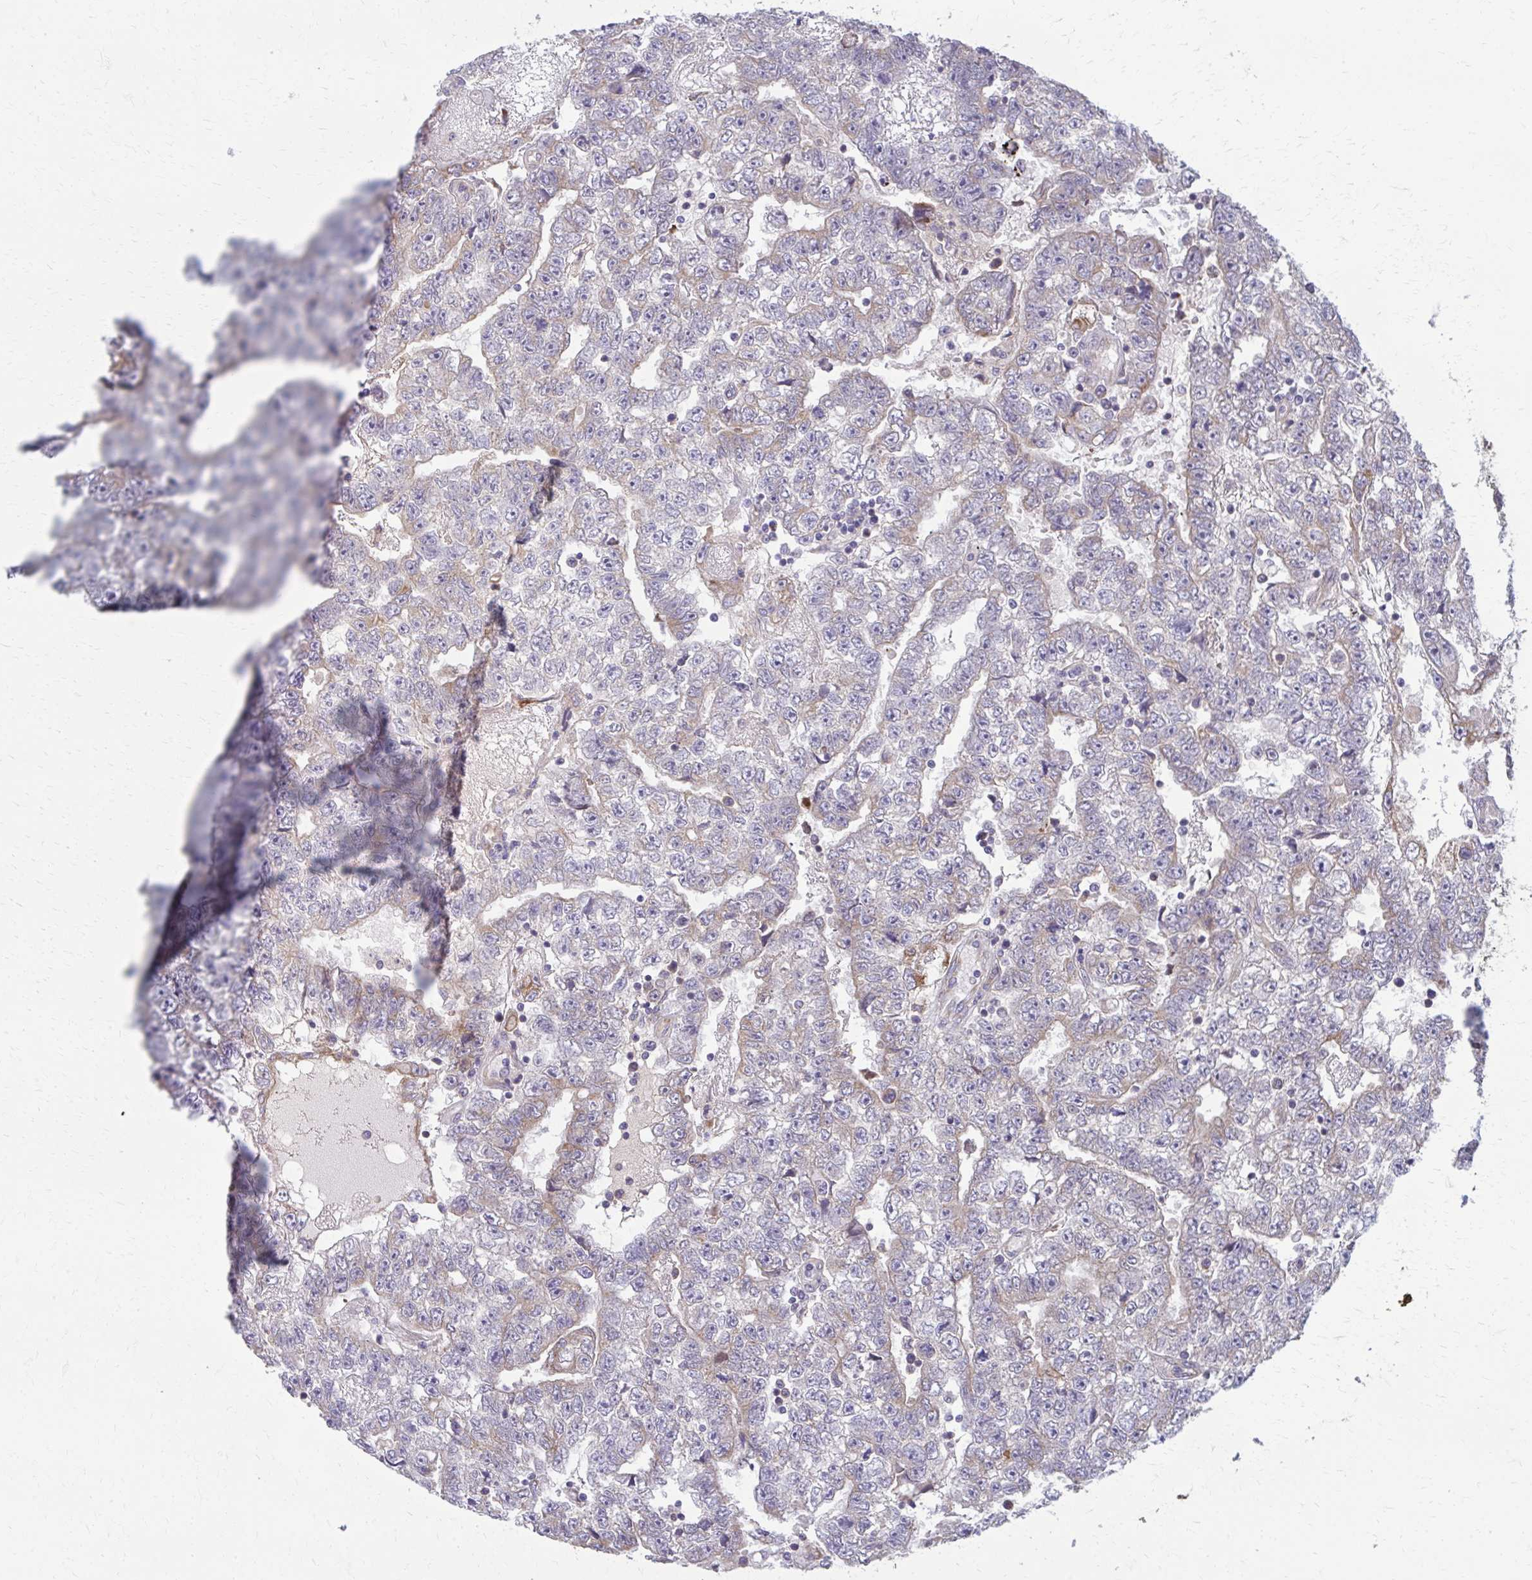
{"staining": {"intensity": "weak", "quantity": "25%-75%", "location": "cytoplasmic/membranous"}, "tissue": "testis cancer", "cell_type": "Tumor cells", "image_type": "cancer", "snomed": [{"axis": "morphology", "description": "Carcinoma, Embryonal, NOS"}, {"axis": "topography", "description": "Testis"}], "caption": "Tumor cells reveal low levels of weak cytoplasmic/membranous positivity in approximately 25%-75% of cells in human testis cancer (embryonal carcinoma).", "gene": "CEMP1", "patient": {"sex": "male", "age": 25}}